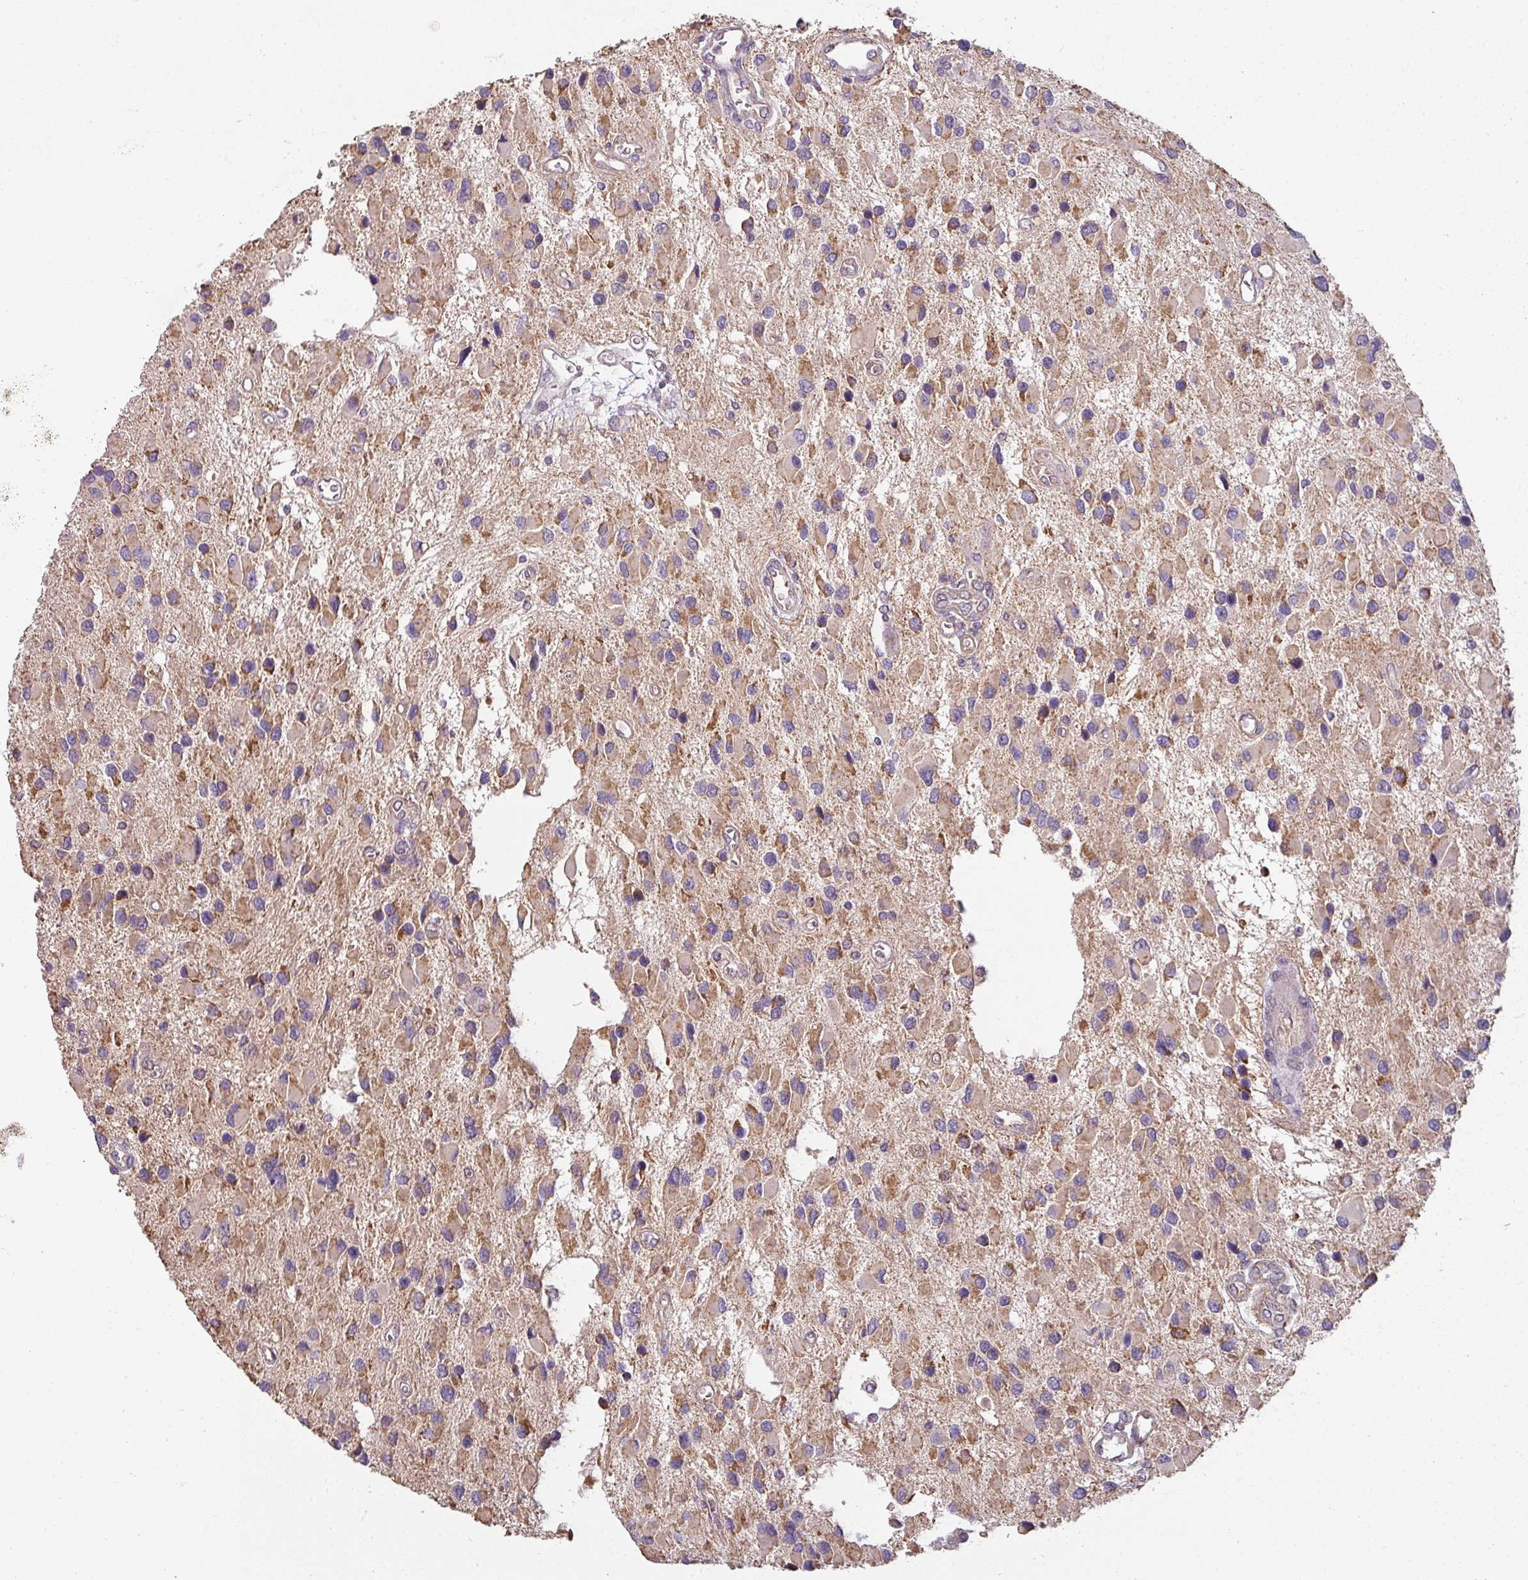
{"staining": {"intensity": "moderate", "quantity": ">75%", "location": "cytoplasmic/membranous"}, "tissue": "glioma", "cell_type": "Tumor cells", "image_type": "cancer", "snomed": [{"axis": "morphology", "description": "Glioma, malignant, High grade"}, {"axis": "topography", "description": "Brain"}], "caption": "Glioma stained with a protein marker displays moderate staining in tumor cells.", "gene": "PALS2", "patient": {"sex": "male", "age": 53}}